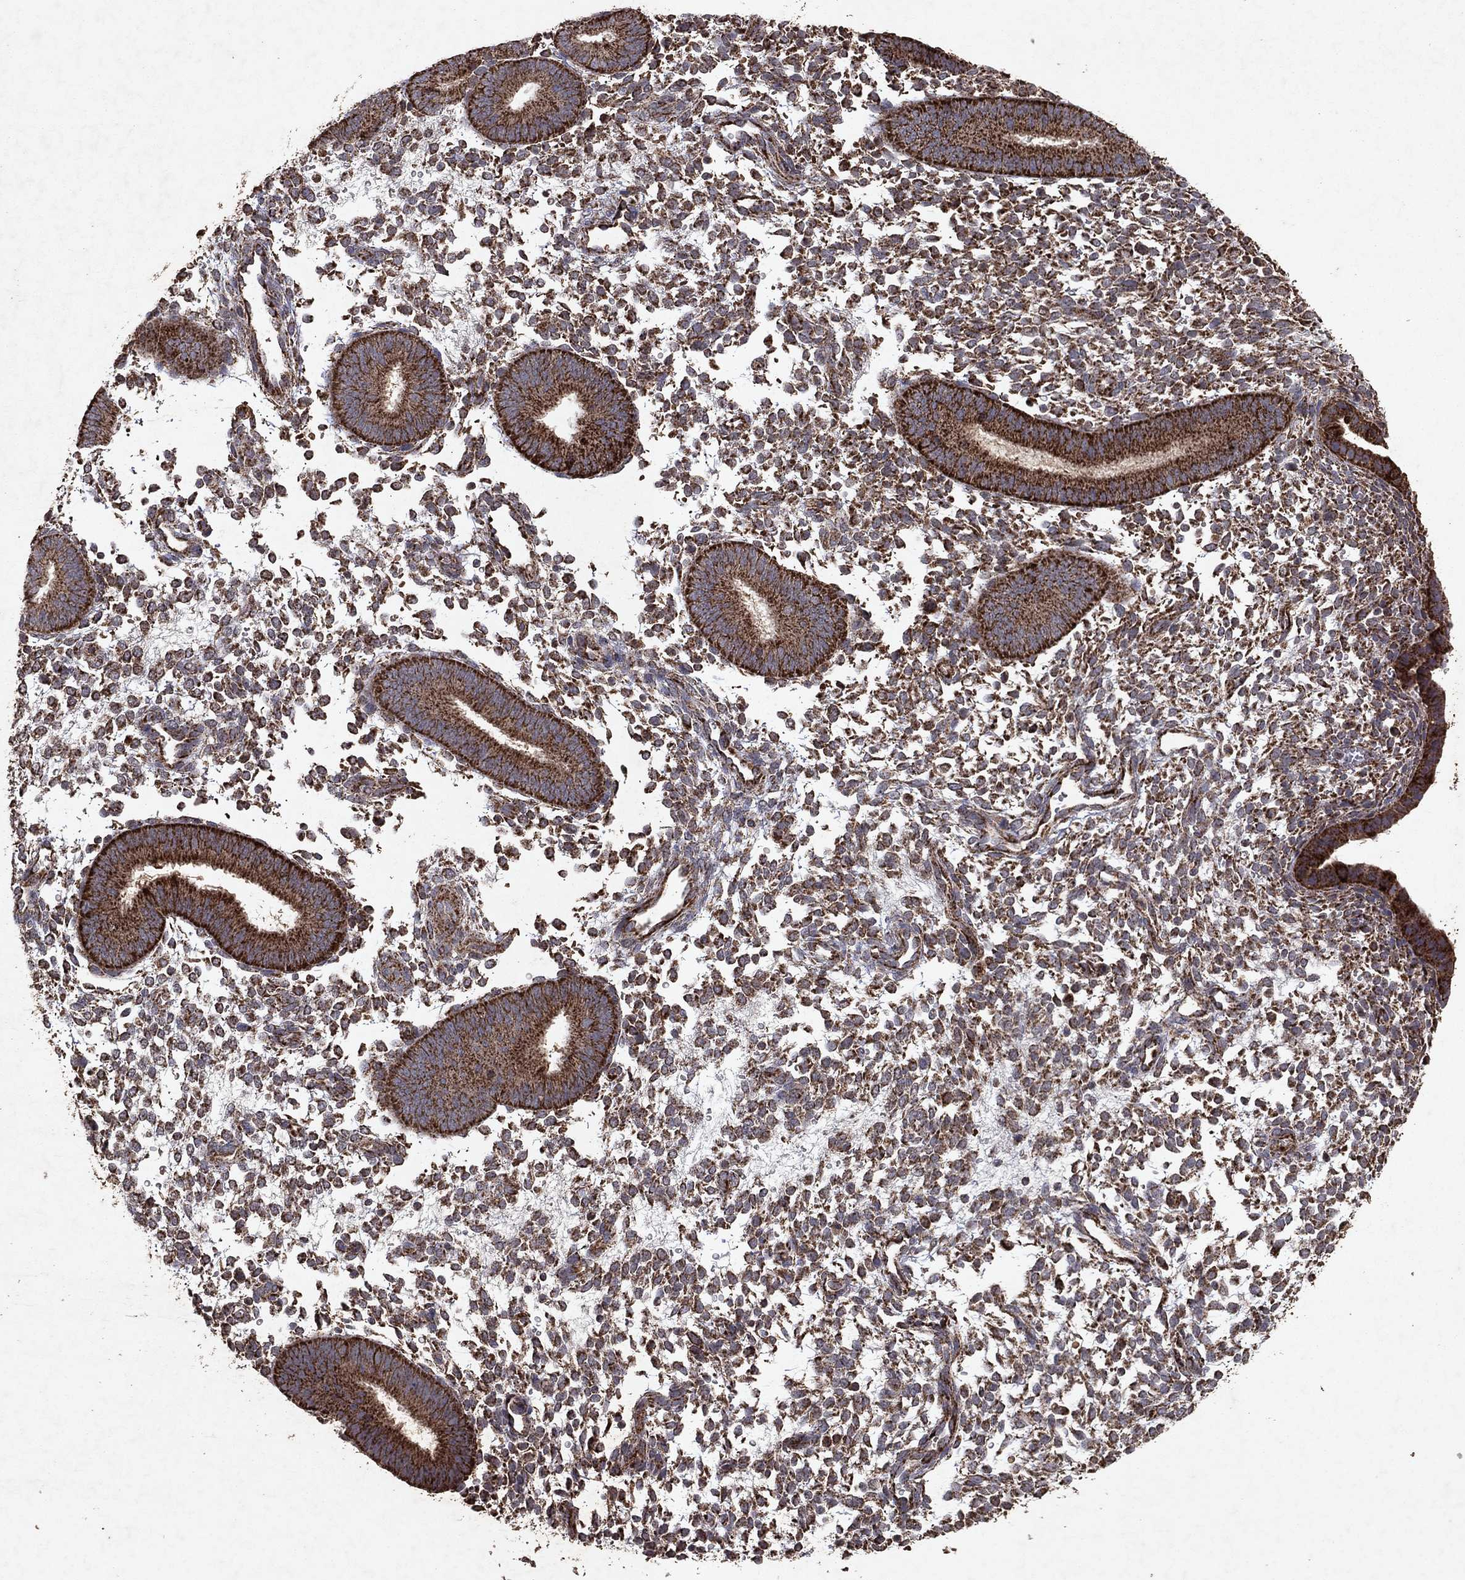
{"staining": {"intensity": "strong", "quantity": "25%-75%", "location": "cytoplasmic/membranous"}, "tissue": "endometrium", "cell_type": "Cells in endometrial stroma", "image_type": "normal", "snomed": [{"axis": "morphology", "description": "Normal tissue, NOS"}, {"axis": "topography", "description": "Endometrium"}], "caption": "Protein positivity by immunohistochemistry exhibits strong cytoplasmic/membranous positivity in approximately 25%-75% of cells in endometrial stroma in normal endometrium.", "gene": "PYROXD2", "patient": {"sex": "female", "age": 39}}